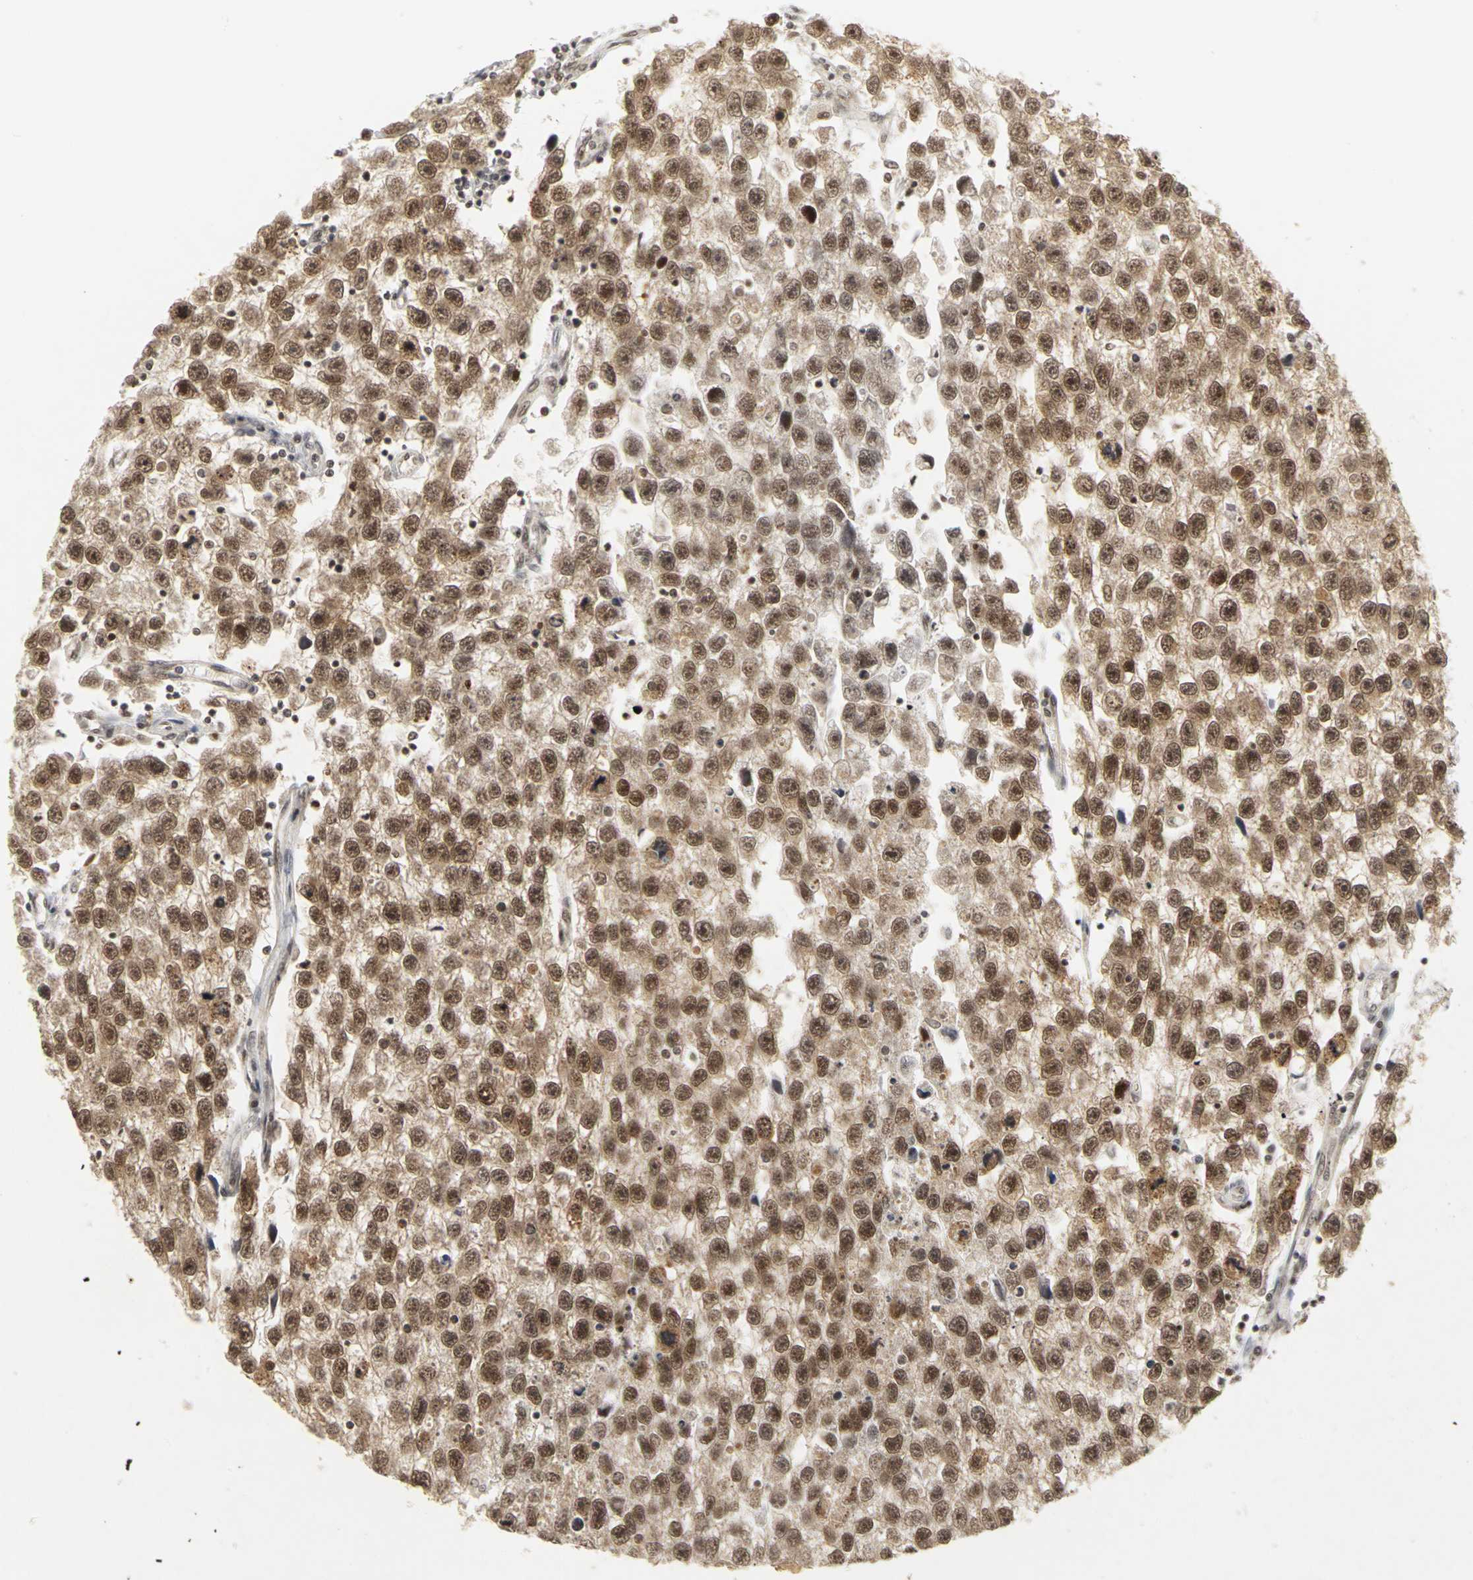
{"staining": {"intensity": "moderate", "quantity": ">75%", "location": "cytoplasmic/membranous,nuclear"}, "tissue": "testis cancer", "cell_type": "Tumor cells", "image_type": "cancer", "snomed": [{"axis": "morphology", "description": "Seminoma, NOS"}, {"axis": "topography", "description": "Testis"}], "caption": "A brown stain shows moderate cytoplasmic/membranous and nuclear positivity of a protein in human testis cancer (seminoma) tumor cells.", "gene": "CSNK2B", "patient": {"sex": "male", "age": 33}}